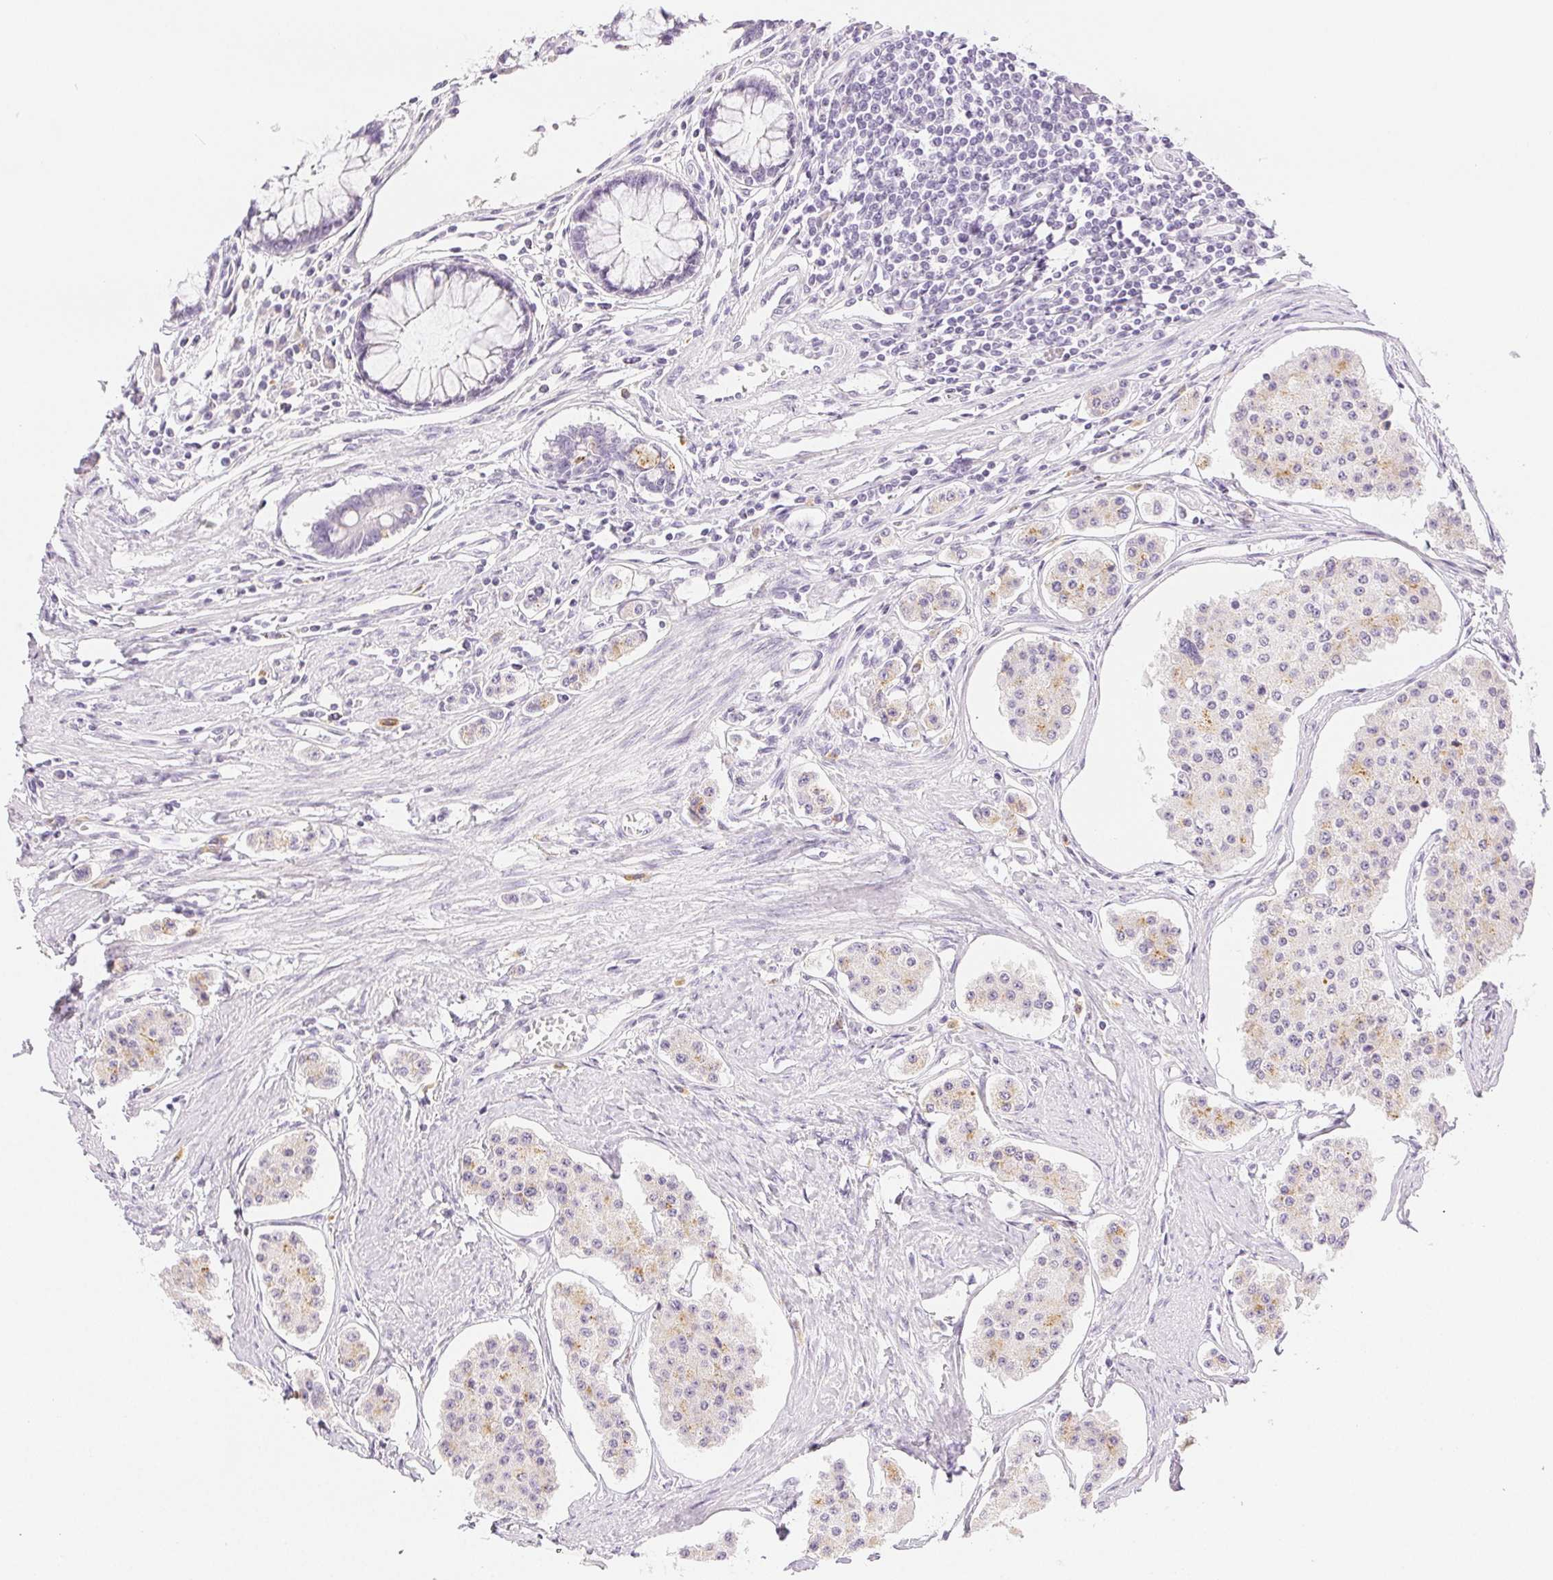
{"staining": {"intensity": "weak", "quantity": "<25%", "location": "cytoplasmic/membranous"}, "tissue": "carcinoid", "cell_type": "Tumor cells", "image_type": "cancer", "snomed": [{"axis": "morphology", "description": "Carcinoid, malignant, NOS"}, {"axis": "topography", "description": "Small intestine"}], "caption": "Carcinoid (malignant) stained for a protein using IHC reveals no staining tumor cells.", "gene": "SLC5A2", "patient": {"sex": "female", "age": 65}}